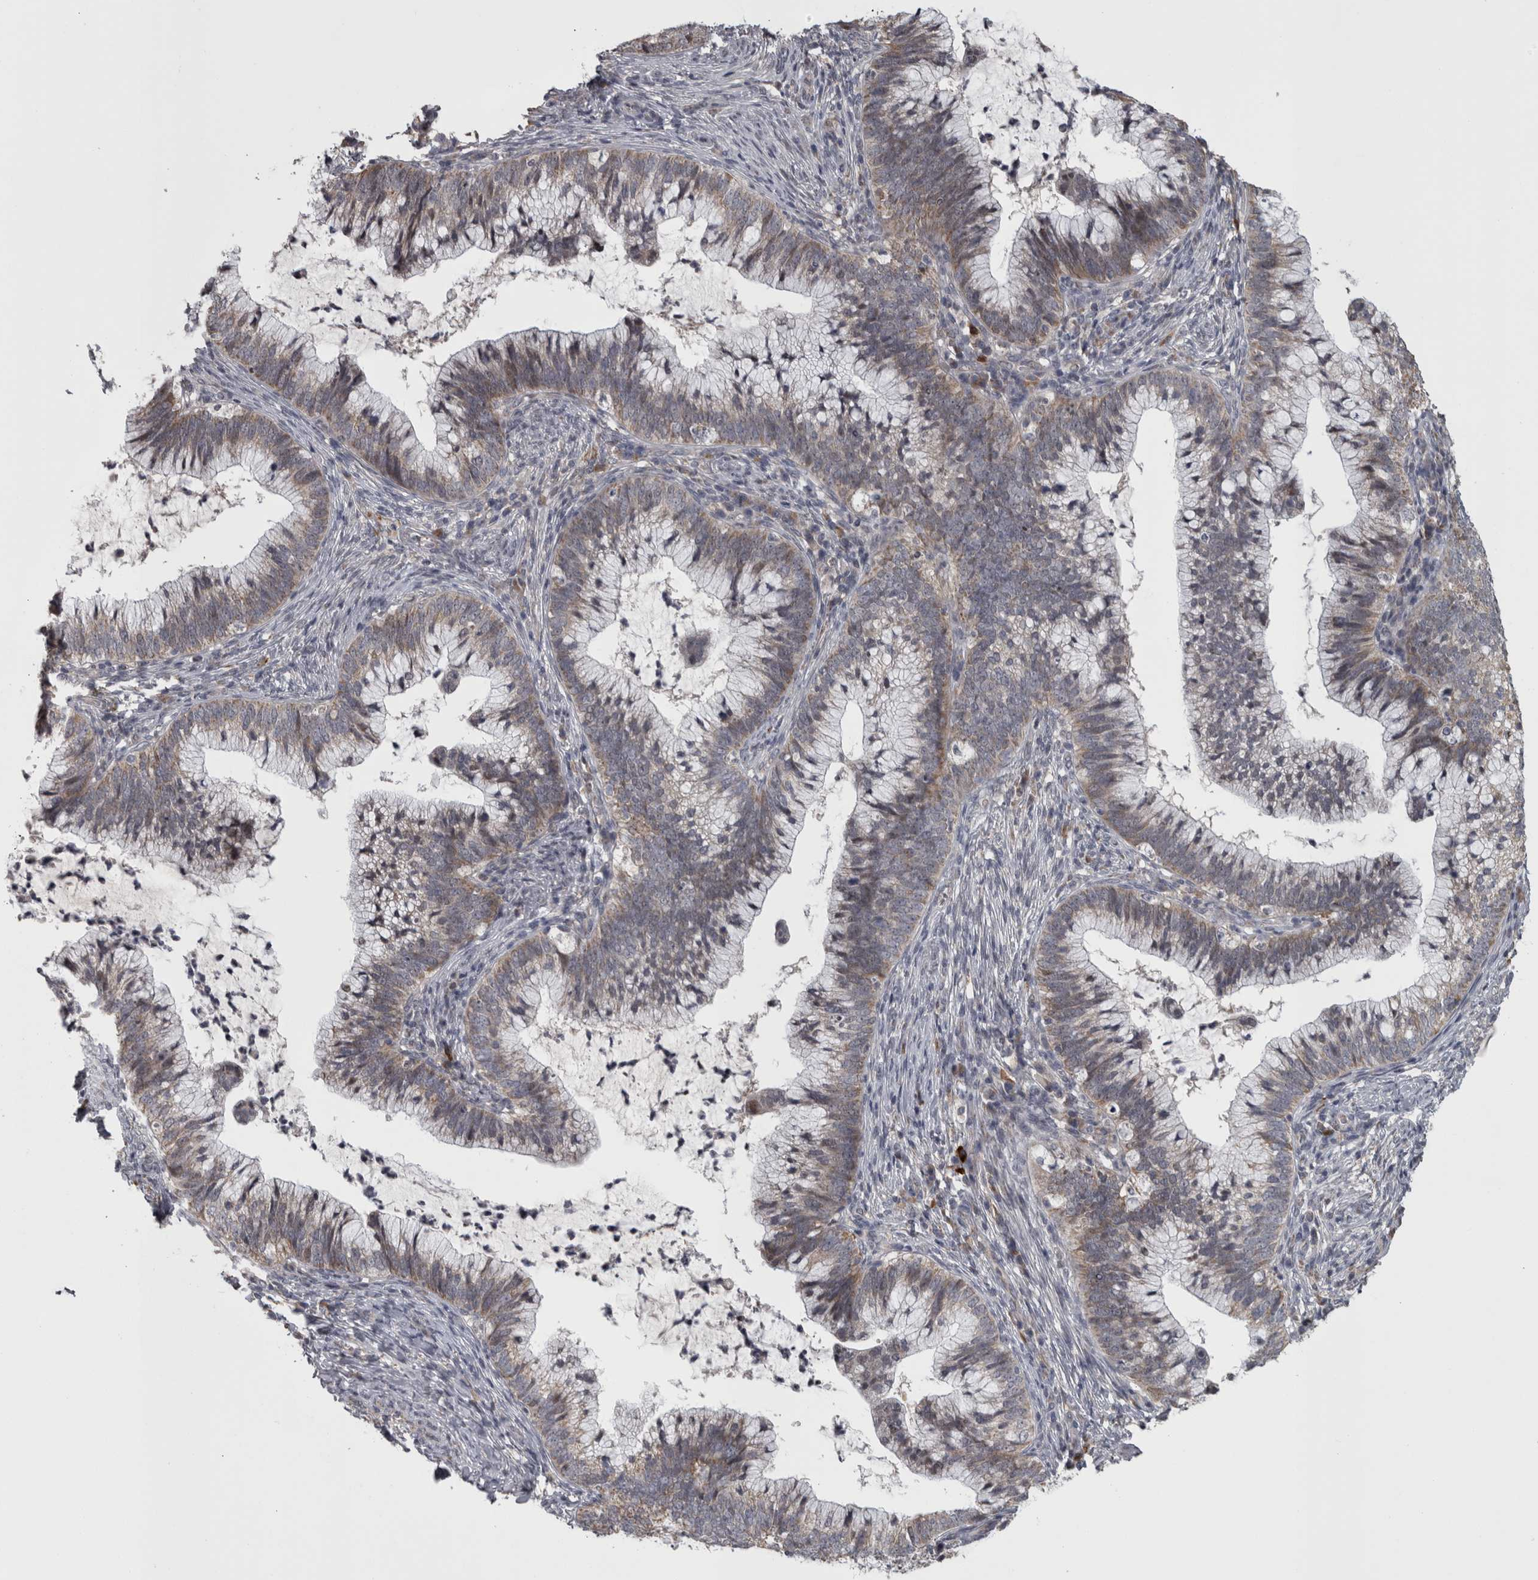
{"staining": {"intensity": "weak", "quantity": ">75%", "location": "cytoplasmic/membranous"}, "tissue": "cervical cancer", "cell_type": "Tumor cells", "image_type": "cancer", "snomed": [{"axis": "morphology", "description": "Adenocarcinoma, NOS"}, {"axis": "topography", "description": "Cervix"}], "caption": "Immunohistochemistry (IHC) photomicrograph of human cervical cancer (adenocarcinoma) stained for a protein (brown), which exhibits low levels of weak cytoplasmic/membranous positivity in approximately >75% of tumor cells.", "gene": "DBT", "patient": {"sex": "female", "age": 36}}